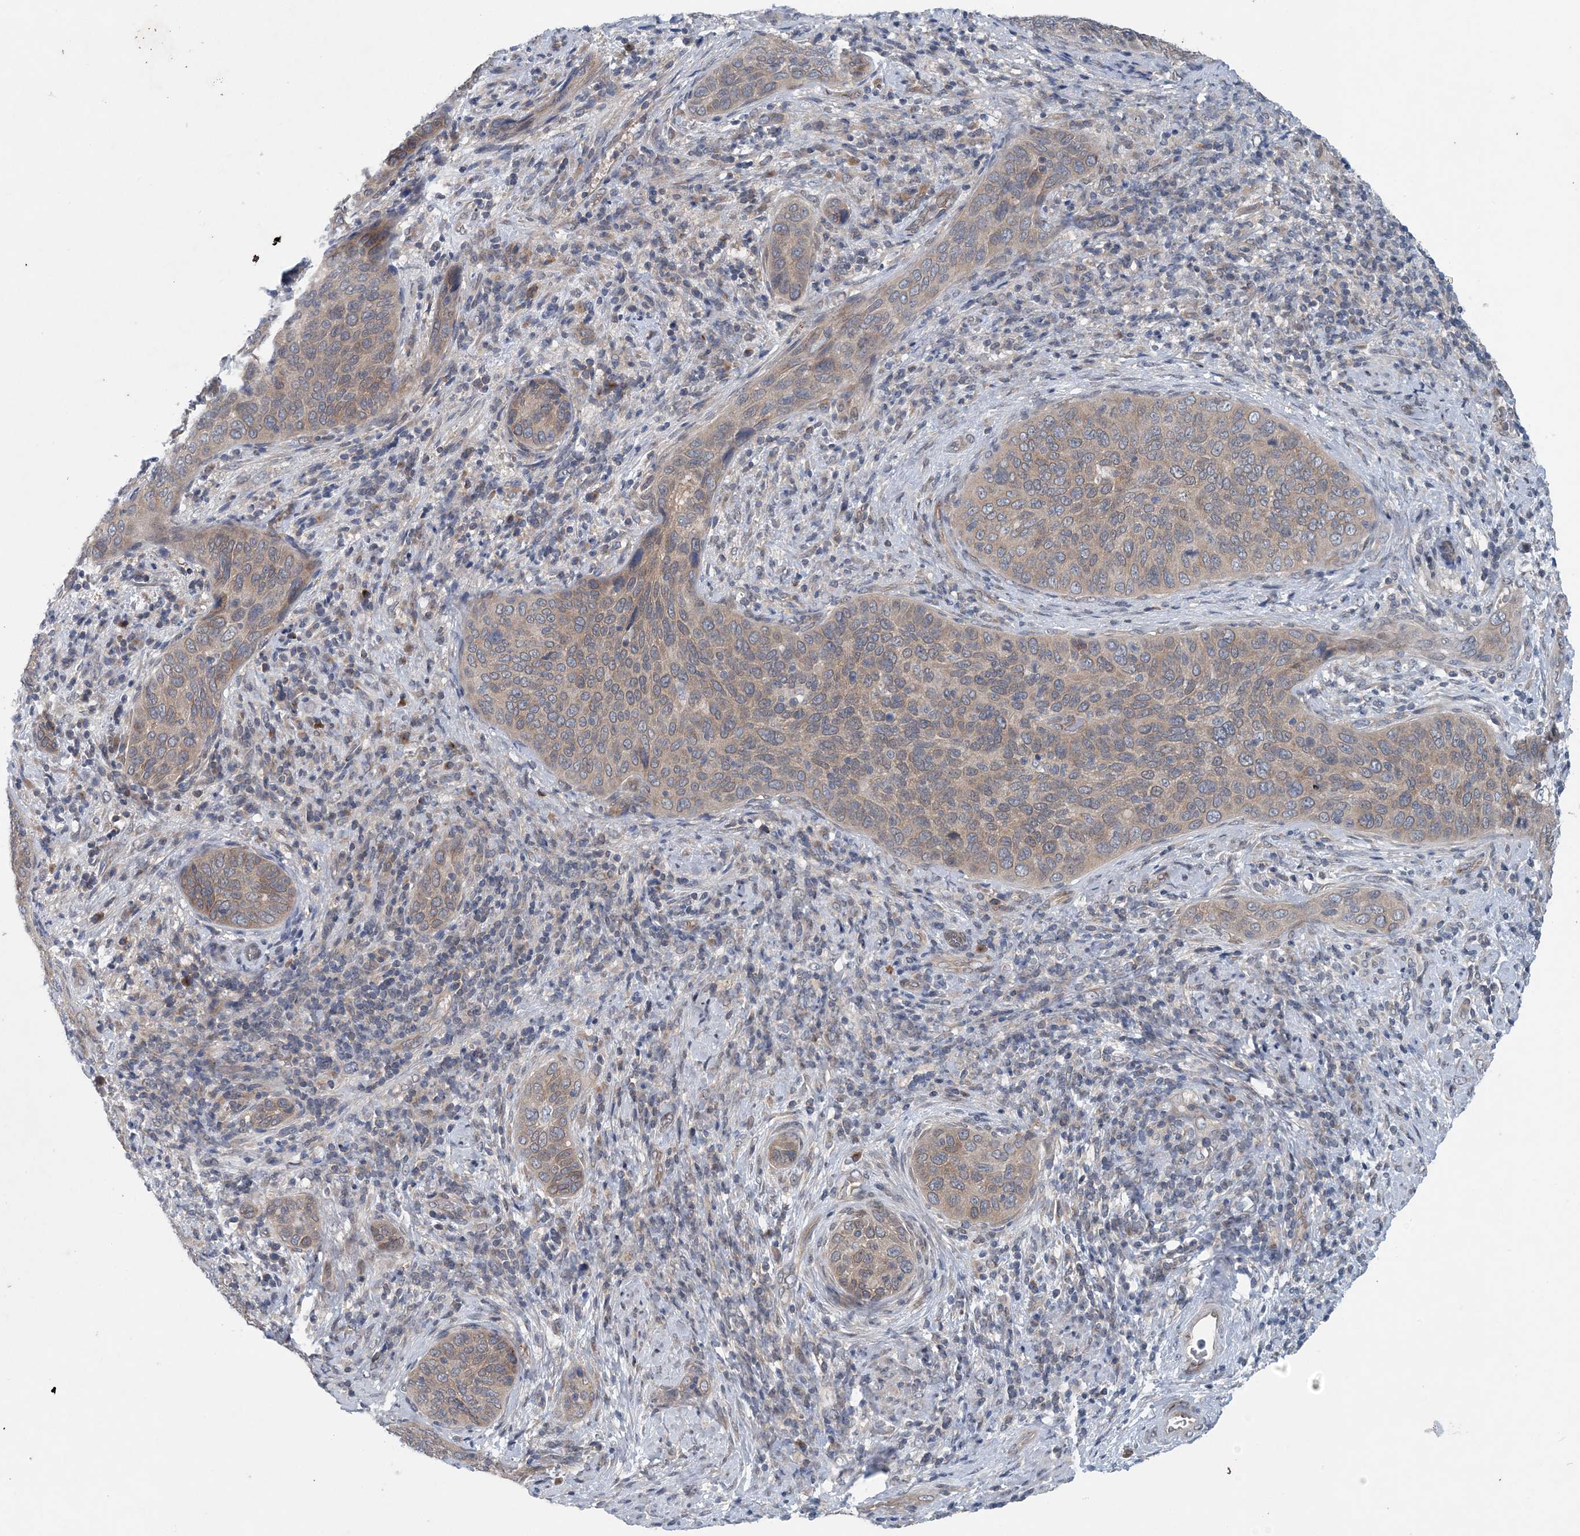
{"staining": {"intensity": "weak", "quantity": "25%-75%", "location": "cytoplasmic/membranous"}, "tissue": "cervical cancer", "cell_type": "Tumor cells", "image_type": "cancer", "snomed": [{"axis": "morphology", "description": "Squamous cell carcinoma, NOS"}, {"axis": "topography", "description": "Cervix"}], "caption": "The micrograph exhibits immunohistochemical staining of squamous cell carcinoma (cervical). There is weak cytoplasmic/membranous expression is seen in approximately 25%-75% of tumor cells.", "gene": "HIKESHI", "patient": {"sex": "female", "age": 60}}